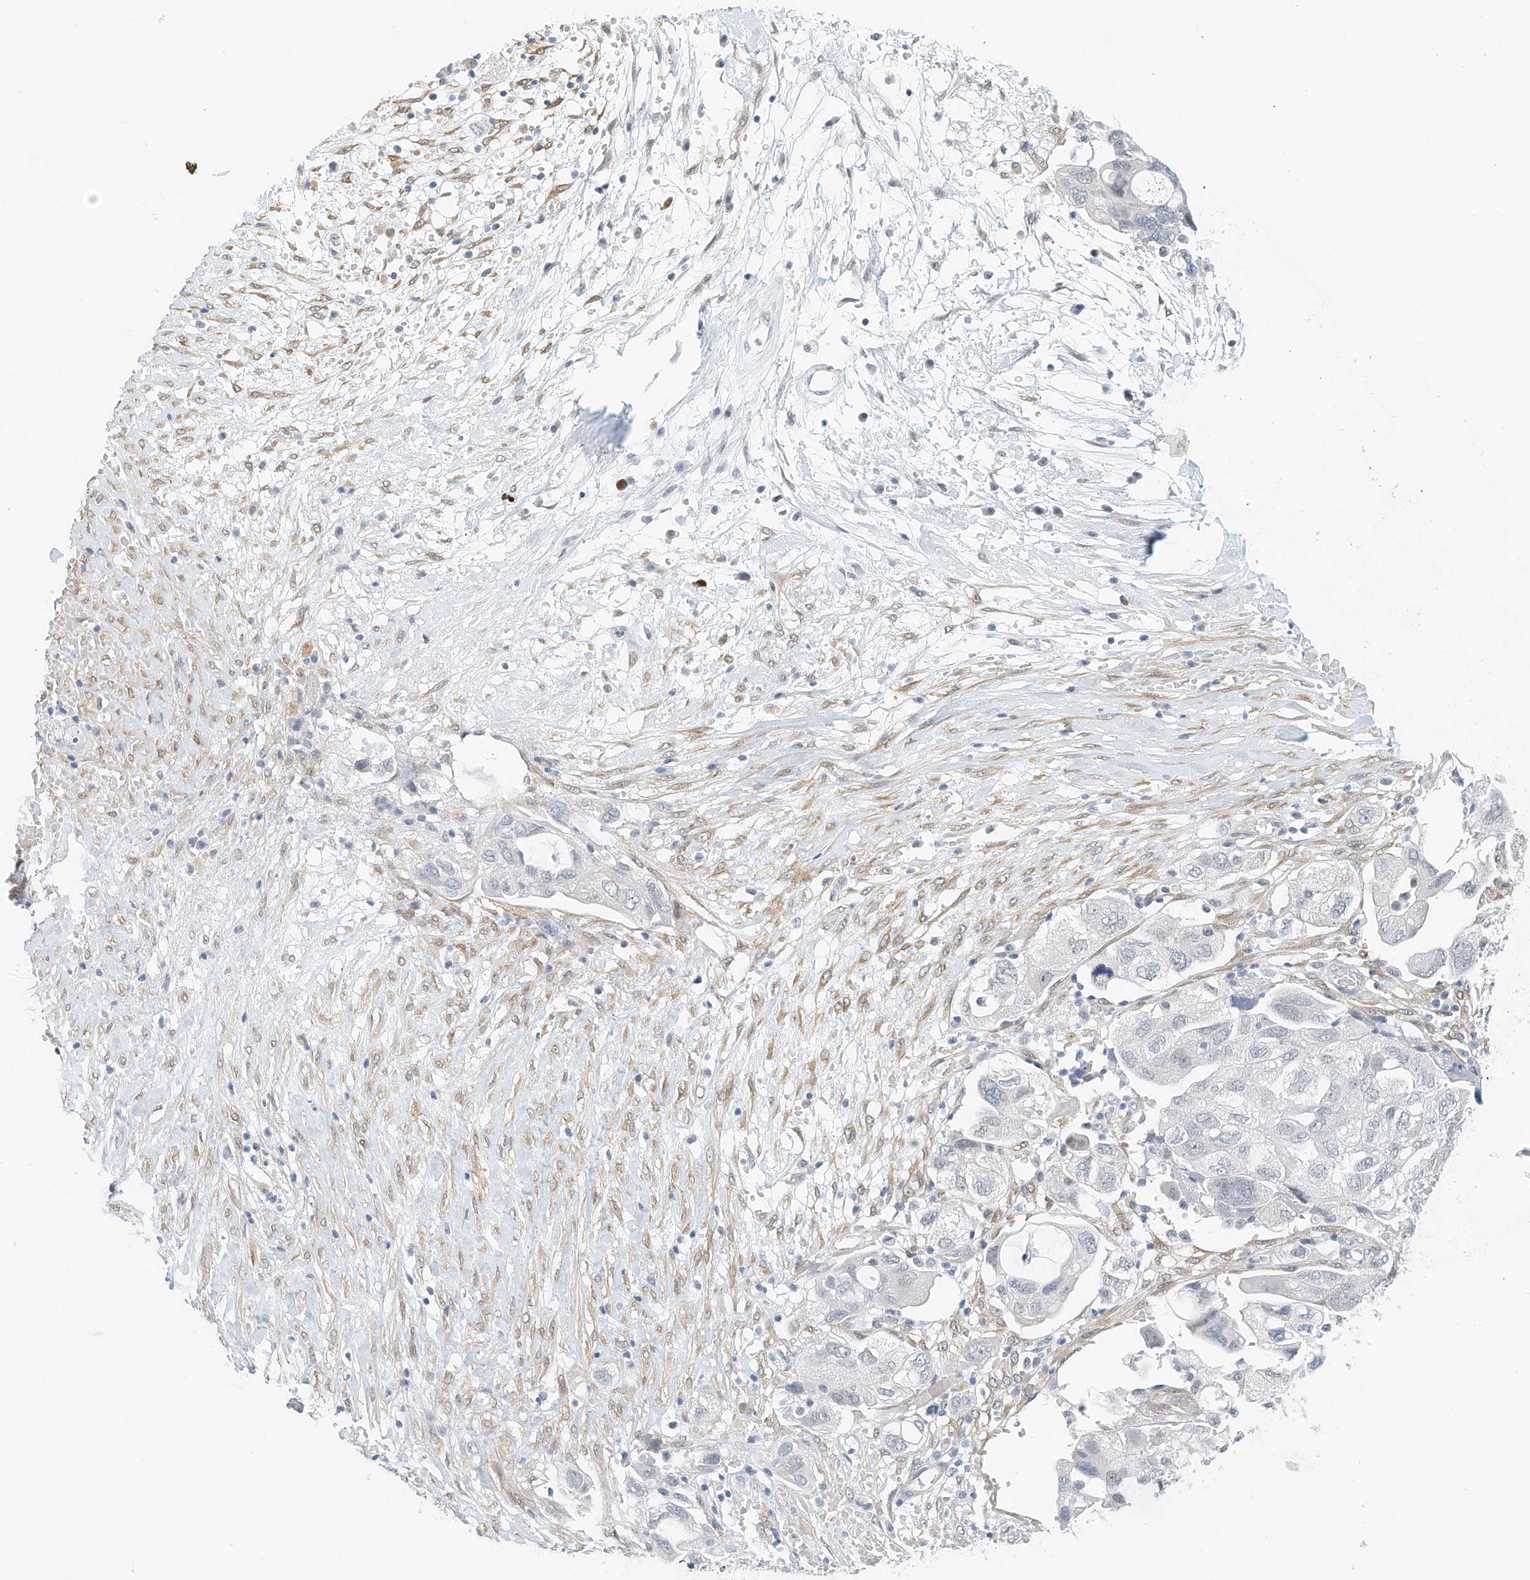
{"staining": {"intensity": "negative", "quantity": "none", "location": "none"}, "tissue": "ovarian cancer", "cell_type": "Tumor cells", "image_type": "cancer", "snomed": [{"axis": "morphology", "description": "Carcinoma, NOS"}, {"axis": "morphology", "description": "Cystadenocarcinoma, serous, NOS"}, {"axis": "topography", "description": "Ovary"}], "caption": "The histopathology image displays no significant expression in tumor cells of ovarian serous cystadenocarcinoma. (Brightfield microscopy of DAB IHC at high magnification).", "gene": "ARHGAP28", "patient": {"sex": "female", "age": 69}}